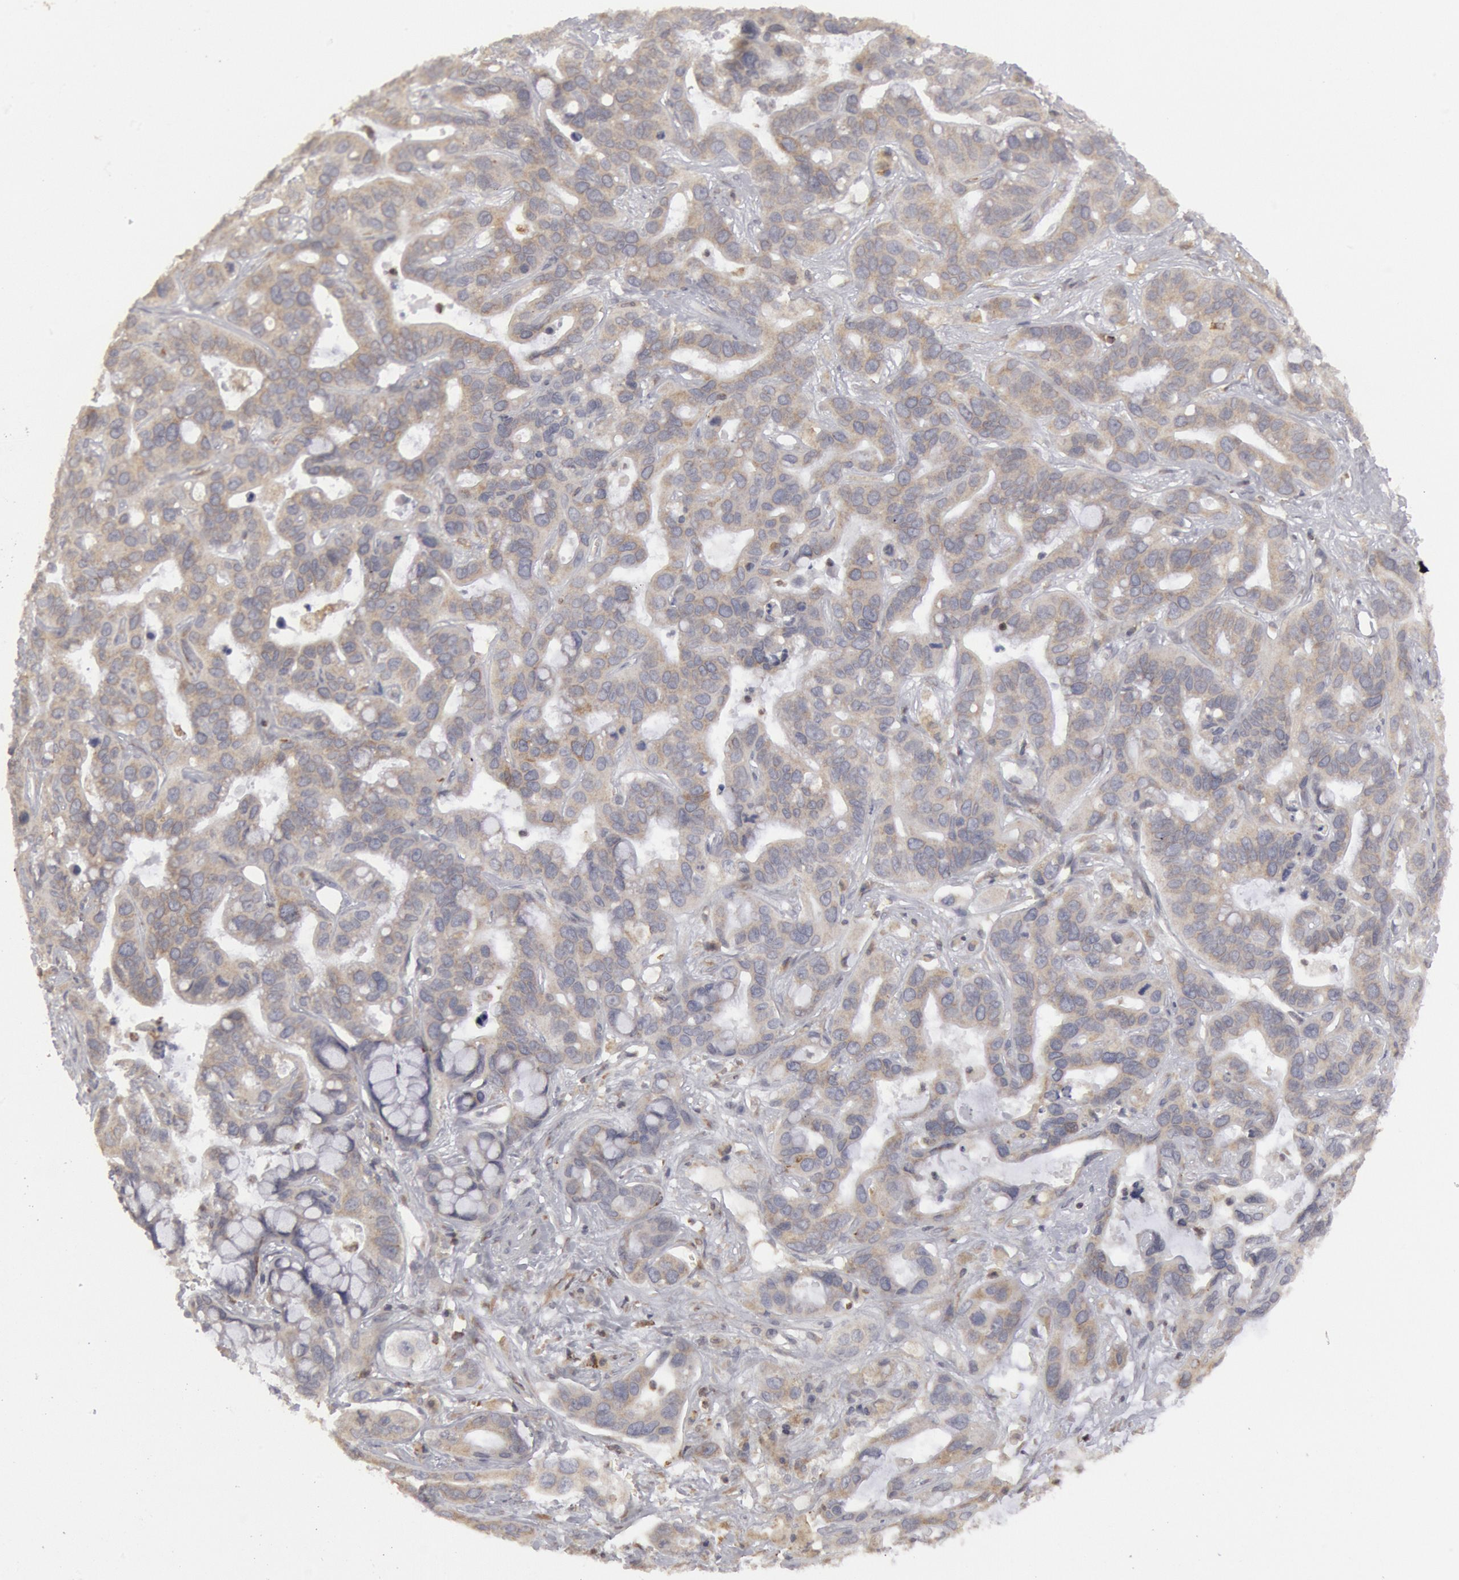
{"staining": {"intensity": "negative", "quantity": "none", "location": "none"}, "tissue": "liver cancer", "cell_type": "Tumor cells", "image_type": "cancer", "snomed": [{"axis": "morphology", "description": "Cholangiocarcinoma"}, {"axis": "topography", "description": "Liver"}], "caption": "Protein analysis of liver cancer (cholangiocarcinoma) reveals no significant expression in tumor cells.", "gene": "OSBPL8", "patient": {"sex": "female", "age": 65}}